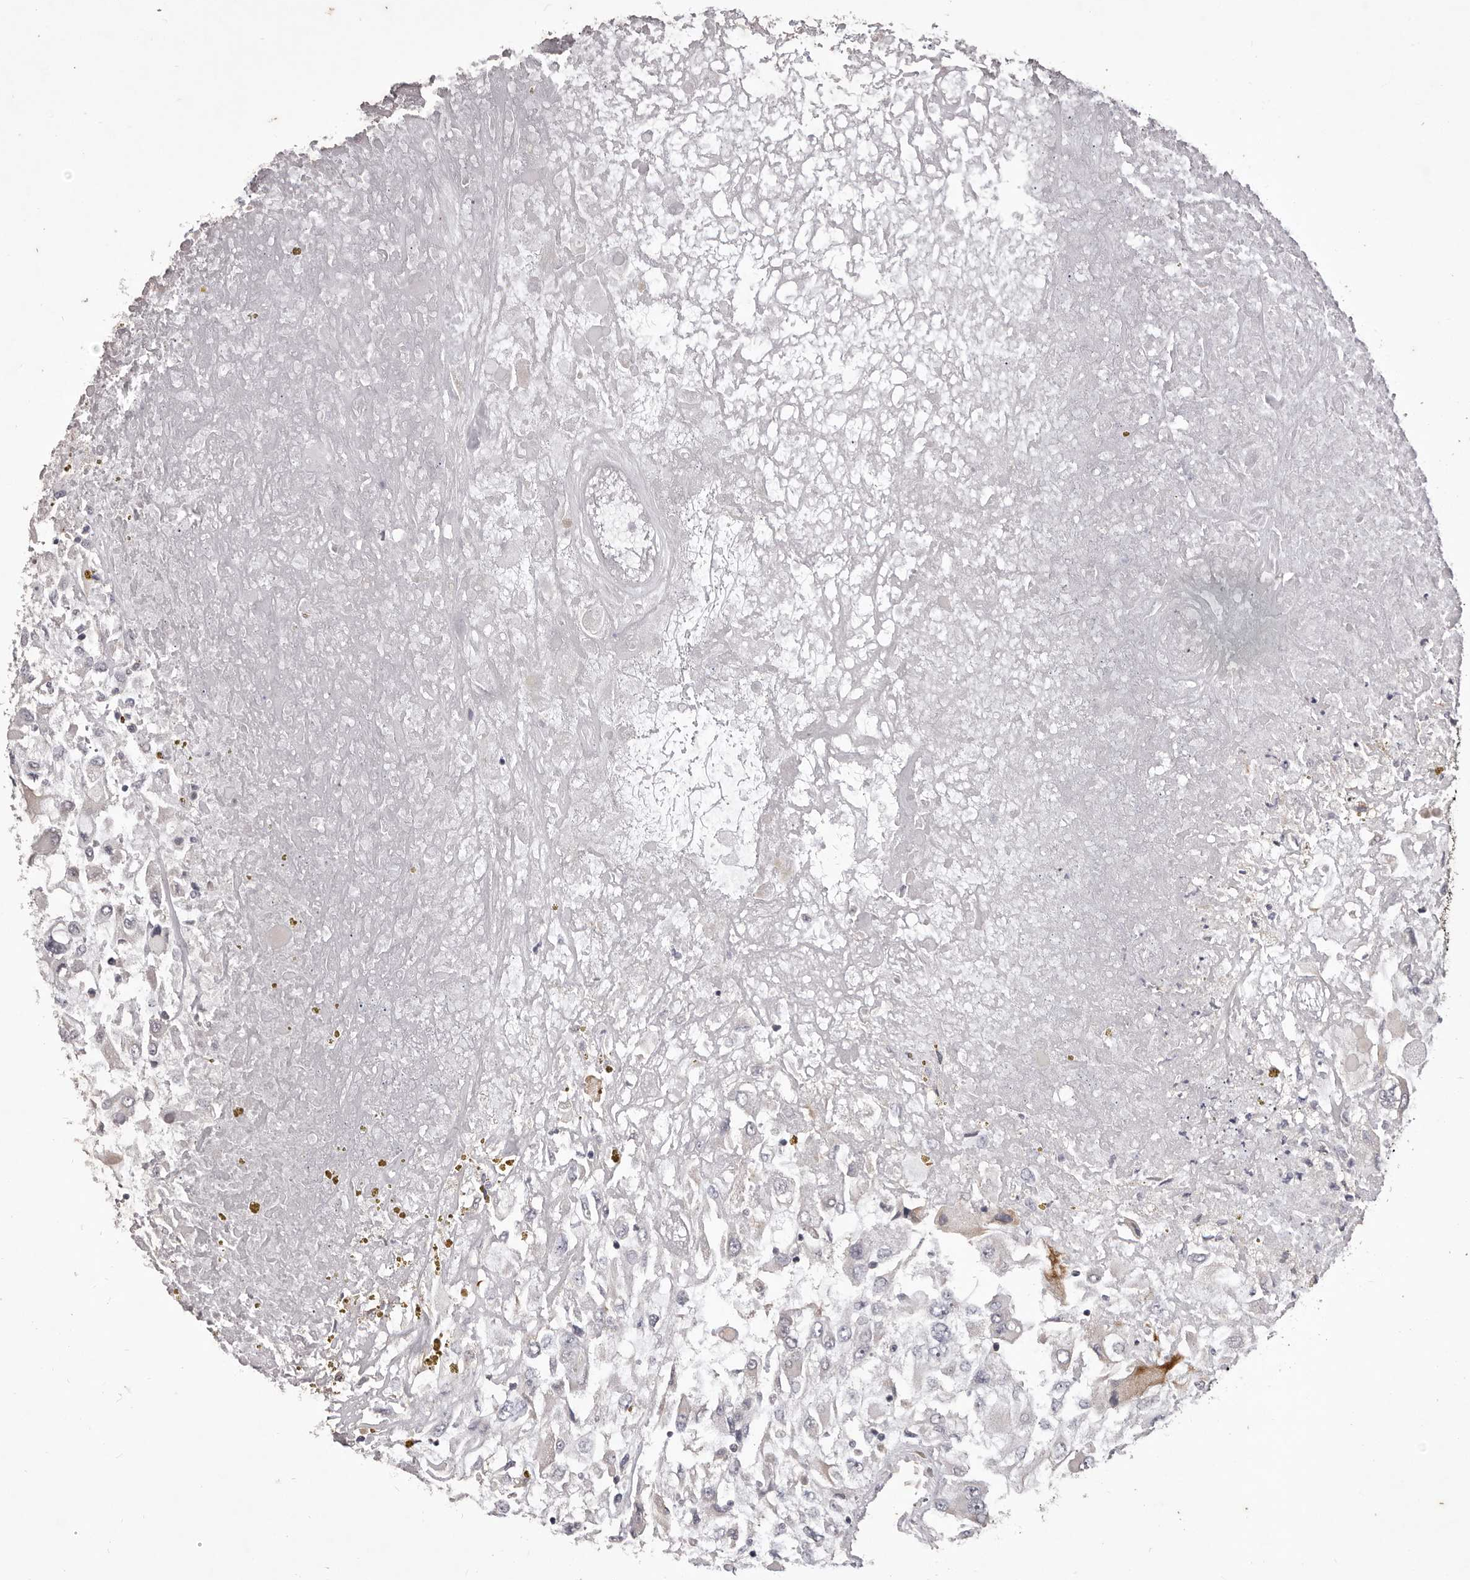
{"staining": {"intensity": "negative", "quantity": "none", "location": "none"}, "tissue": "renal cancer", "cell_type": "Tumor cells", "image_type": "cancer", "snomed": [{"axis": "morphology", "description": "Adenocarcinoma, NOS"}, {"axis": "topography", "description": "Kidney"}], "caption": "The micrograph exhibits no staining of tumor cells in adenocarcinoma (renal).", "gene": "PNRC1", "patient": {"sex": "female", "age": 52}}